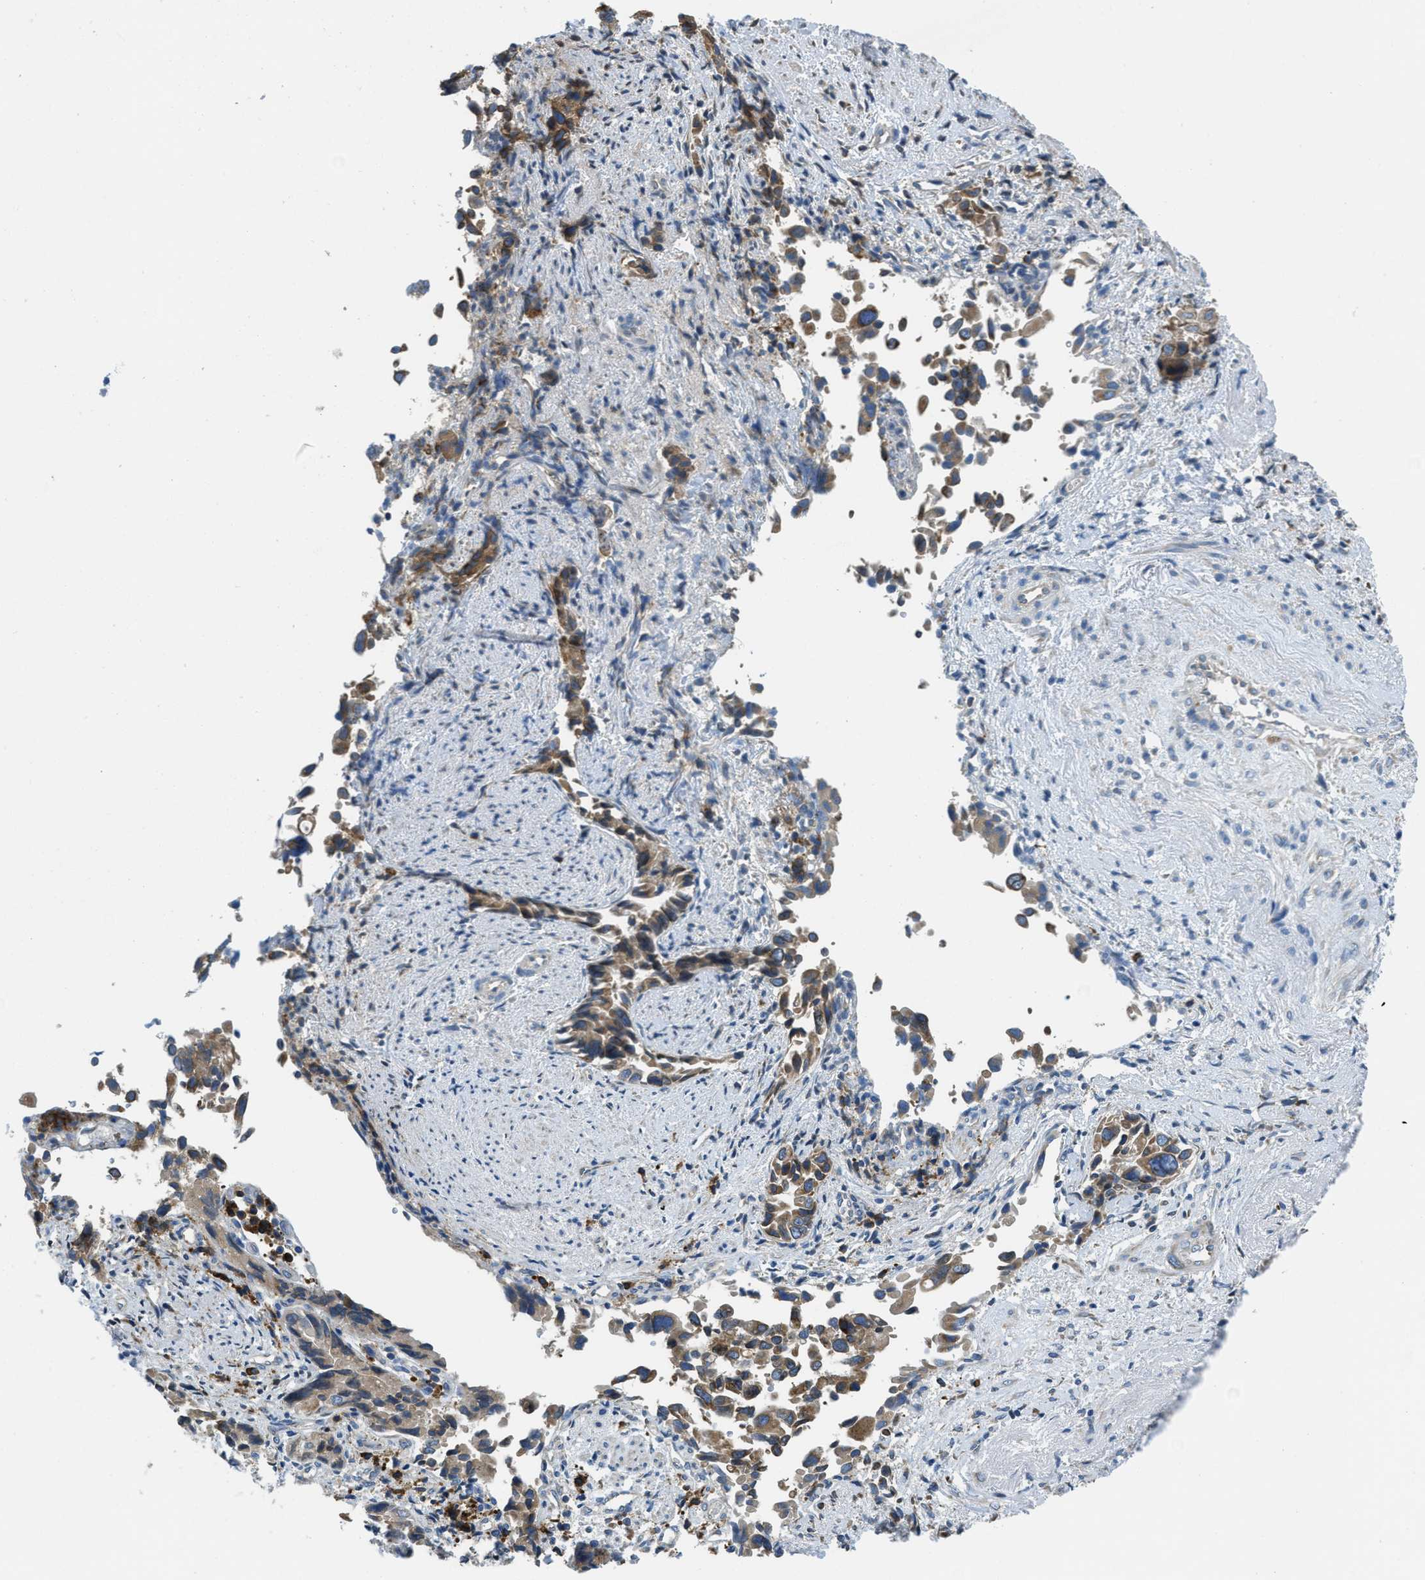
{"staining": {"intensity": "moderate", "quantity": ">75%", "location": "cytoplasmic/membranous"}, "tissue": "liver cancer", "cell_type": "Tumor cells", "image_type": "cancer", "snomed": [{"axis": "morphology", "description": "Cholangiocarcinoma"}, {"axis": "topography", "description": "Liver"}], "caption": "Human liver cholangiocarcinoma stained with a protein marker exhibits moderate staining in tumor cells.", "gene": "SSR1", "patient": {"sex": "female", "age": 79}}